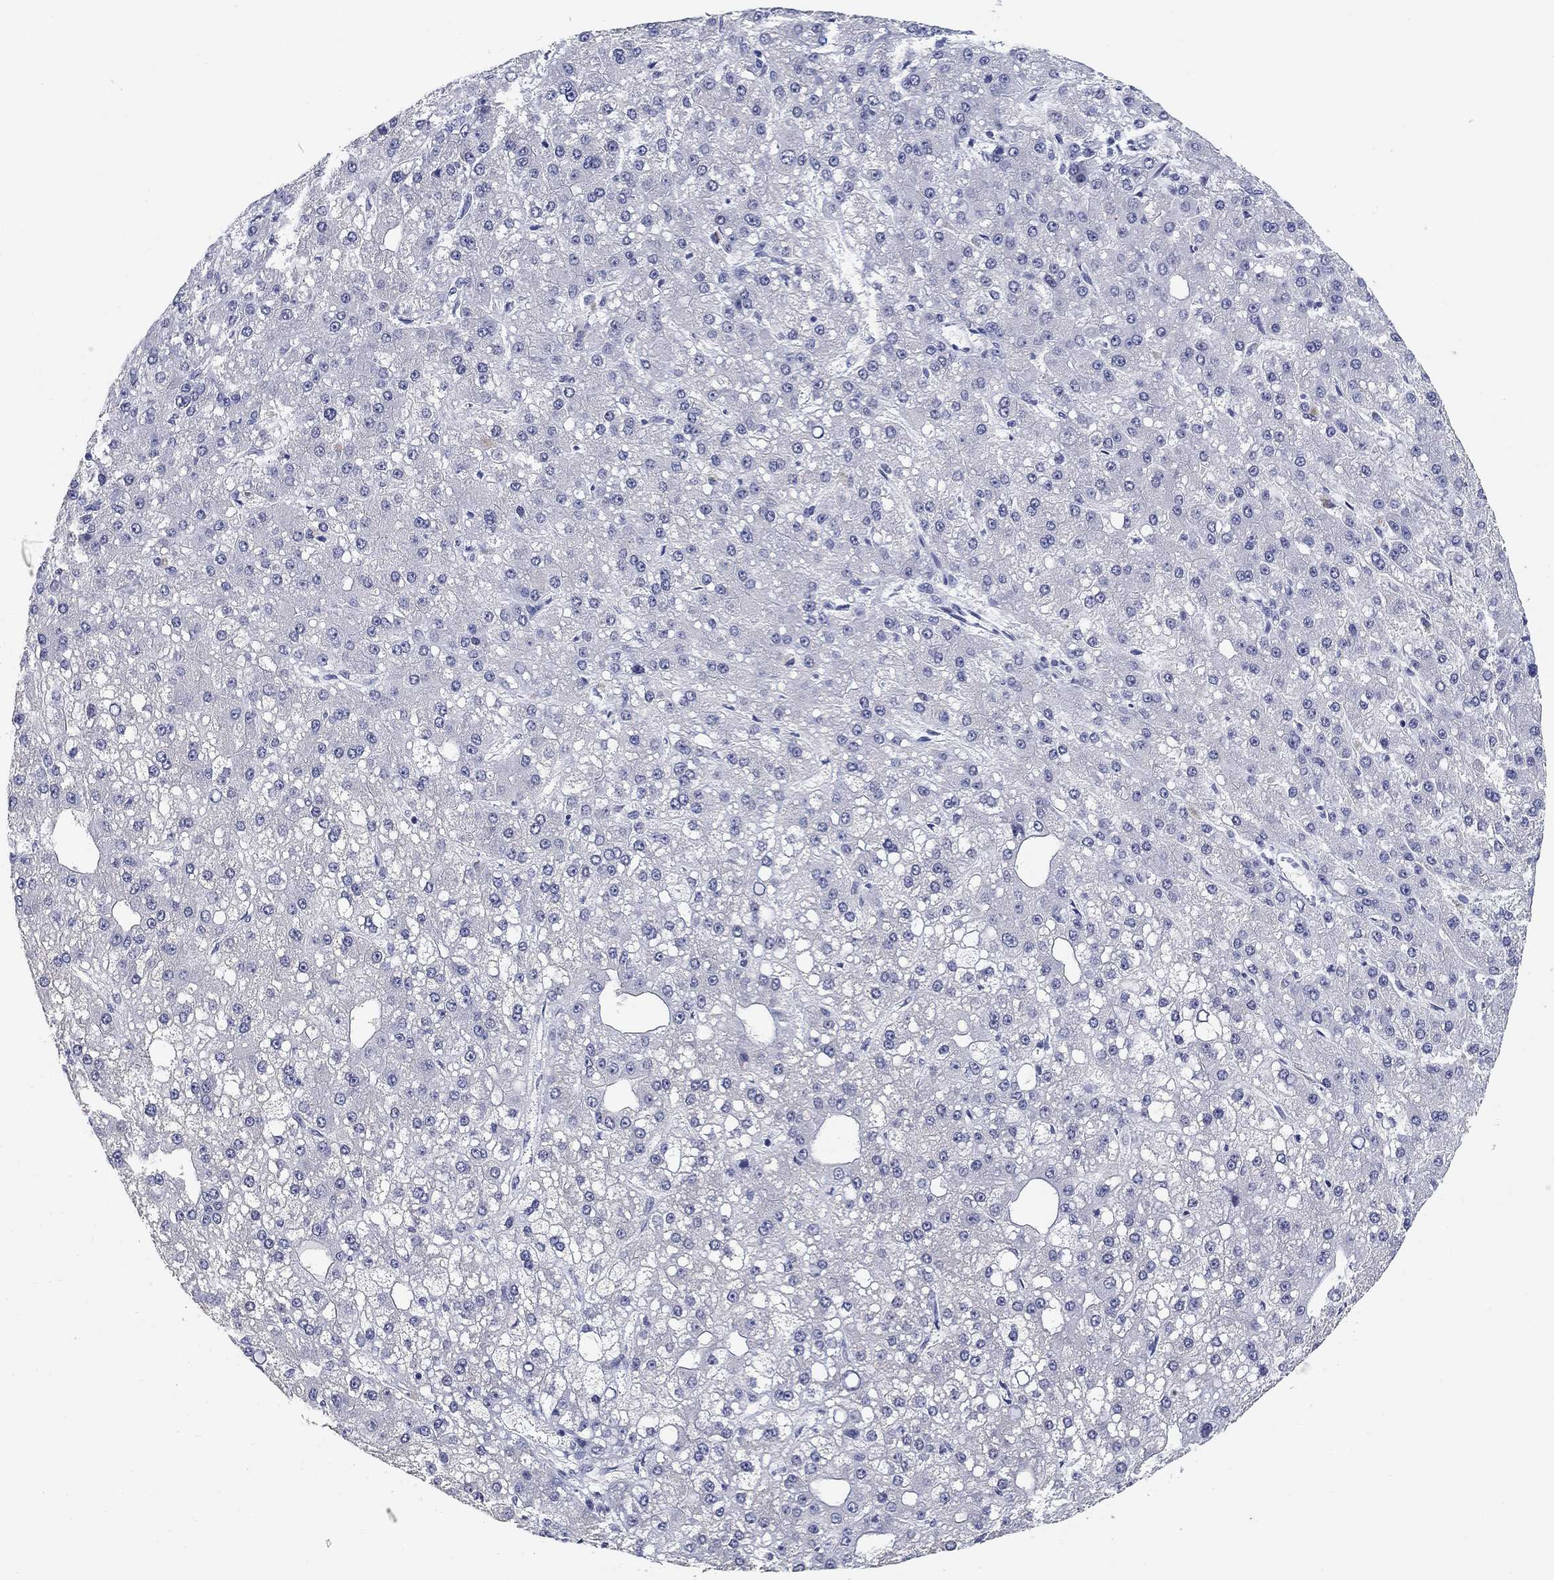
{"staining": {"intensity": "negative", "quantity": "none", "location": "none"}, "tissue": "liver cancer", "cell_type": "Tumor cells", "image_type": "cancer", "snomed": [{"axis": "morphology", "description": "Carcinoma, Hepatocellular, NOS"}, {"axis": "topography", "description": "Liver"}], "caption": "Immunohistochemistry photomicrograph of hepatocellular carcinoma (liver) stained for a protein (brown), which exhibits no staining in tumor cells. The staining was performed using DAB to visualize the protein expression in brown, while the nuclei were stained in blue with hematoxylin (Magnification: 20x).", "gene": "CLUL1", "patient": {"sex": "male", "age": 67}}